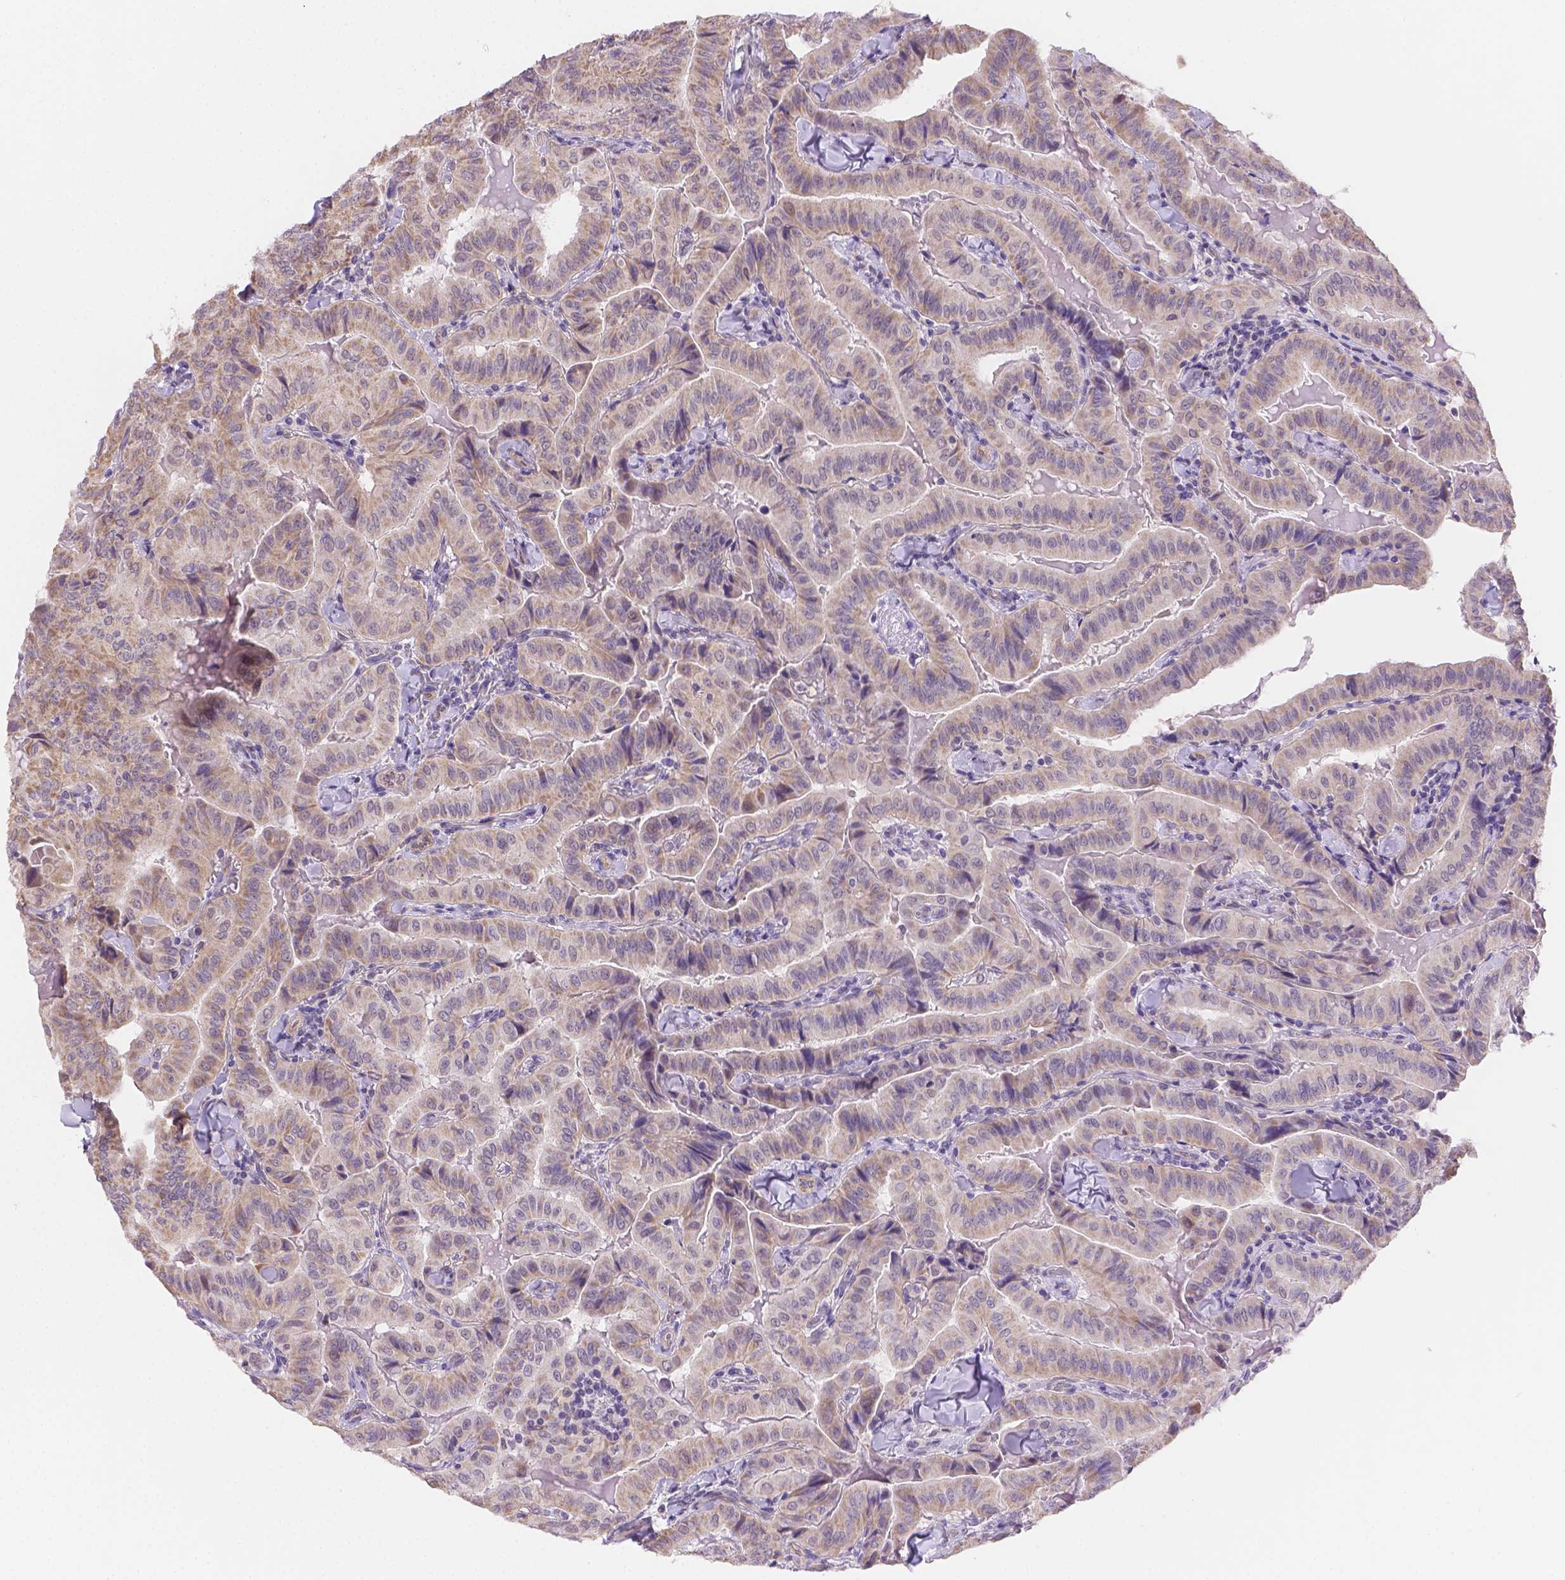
{"staining": {"intensity": "weak", "quantity": ">75%", "location": "cytoplasmic/membranous"}, "tissue": "thyroid cancer", "cell_type": "Tumor cells", "image_type": "cancer", "snomed": [{"axis": "morphology", "description": "Papillary adenocarcinoma, NOS"}, {"axis": "topography", "description": "Thyroid gland"}], "caption": "A brown stain highlights weak cytoplasmic/membranous positivity of a protein in human thyroid papillary adenocarcinoma tumor cells.", "gene": "NXPE2", "patient": {"sex": "female", "age": 68}}